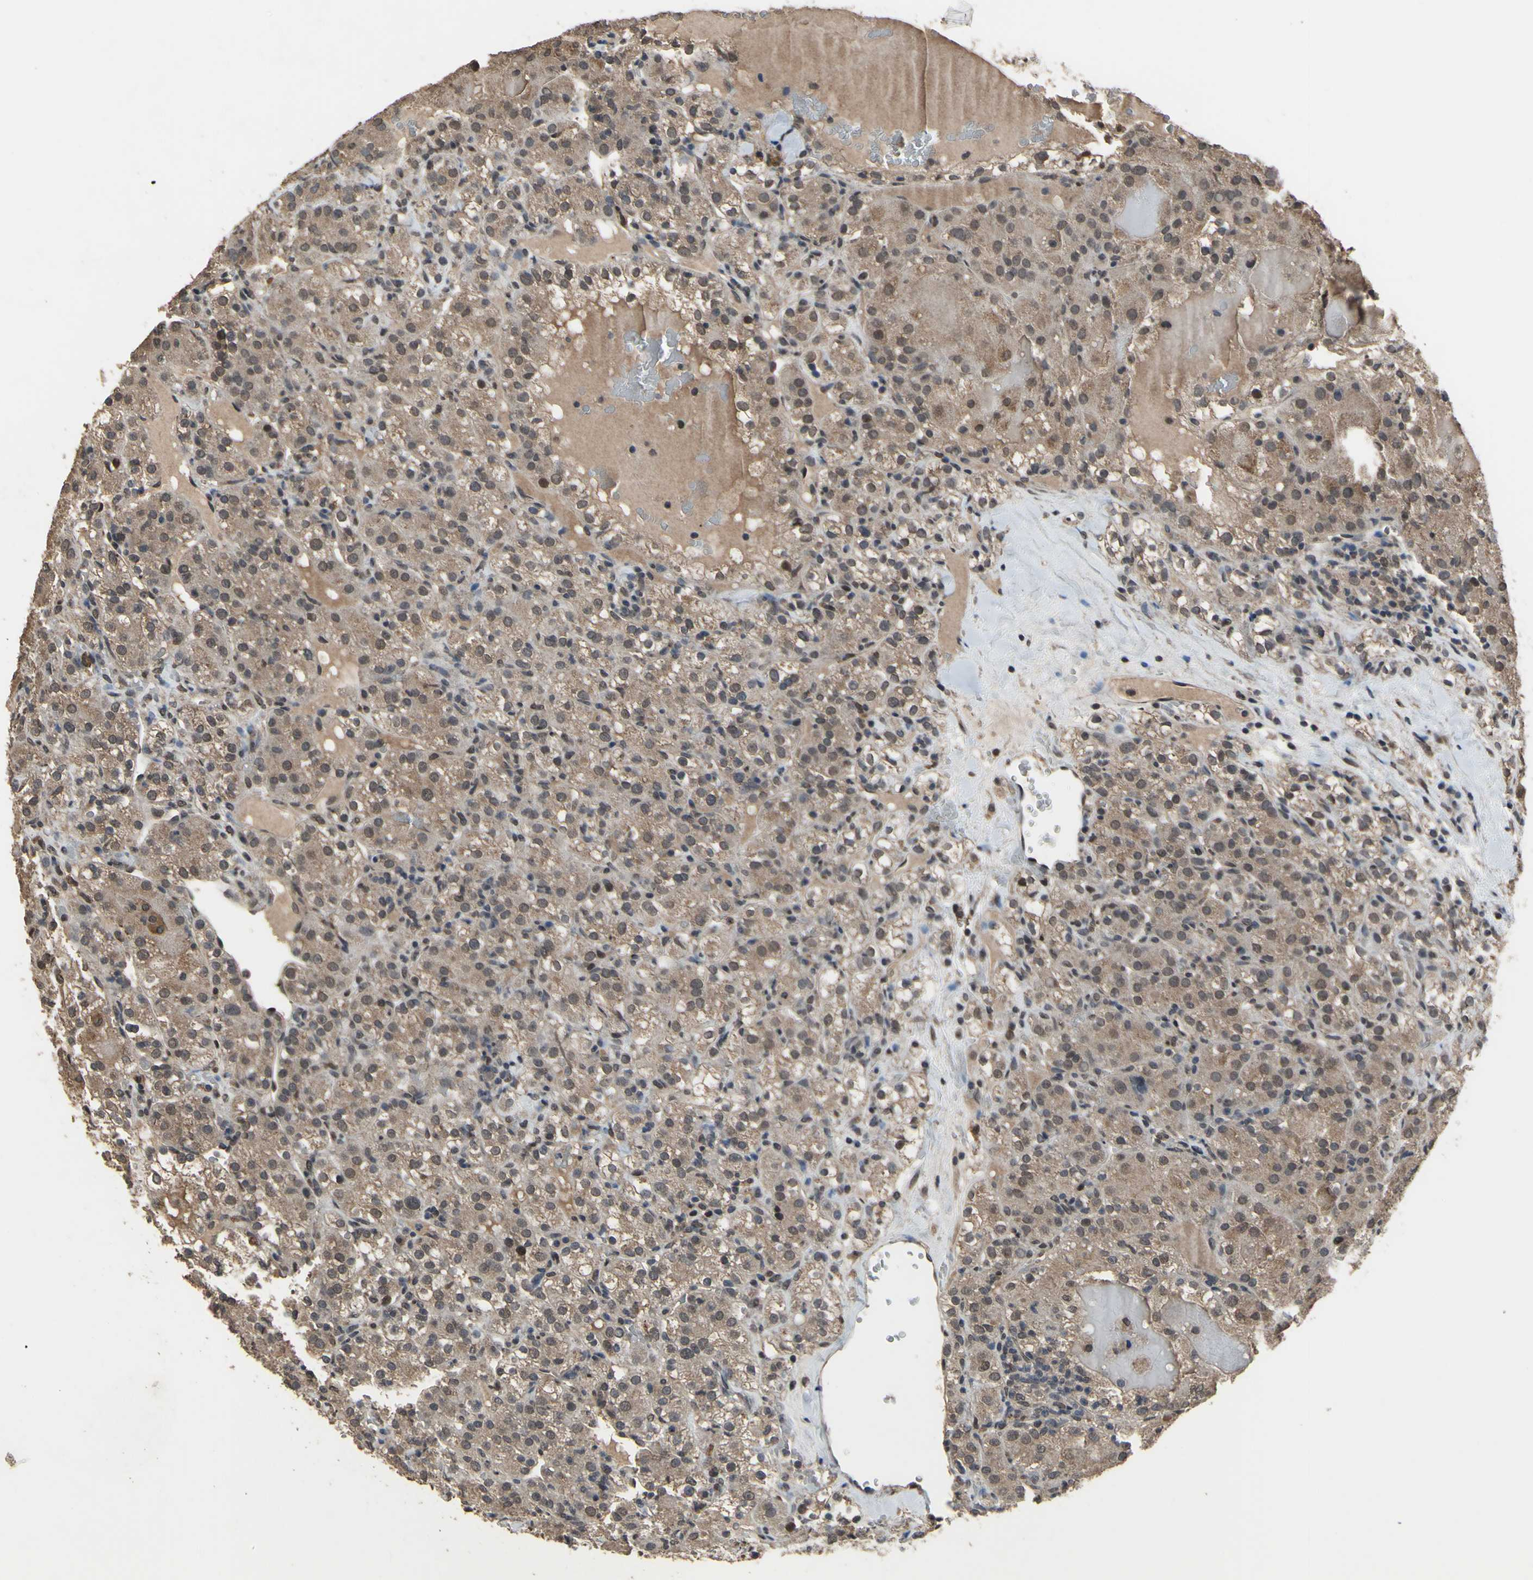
{"staining": {"intensity": "moderate", "quantity": ">75%", "location": "cytoplasmic/membranous,nuclear"}, "tissue": "renal cancer", "cell_type": "Tumor cells", "image_type": "cancer", "snomed": [{"axis": "morphology", "description": "Normal tissue, NOS"}, {"axis": "morphology", "description": "Adenocarcinoma, NOS"}, {"axis": "topography", "description": "Kidney"}], "caption": "The micrograph shows staining of renal cancer, revealing moderate cytoplasmic/membranous and nuclear protein positivity (brown color) within tumor cells.", "gene": "ZNF174", "patient": {"sex": "male", "age": 61}}